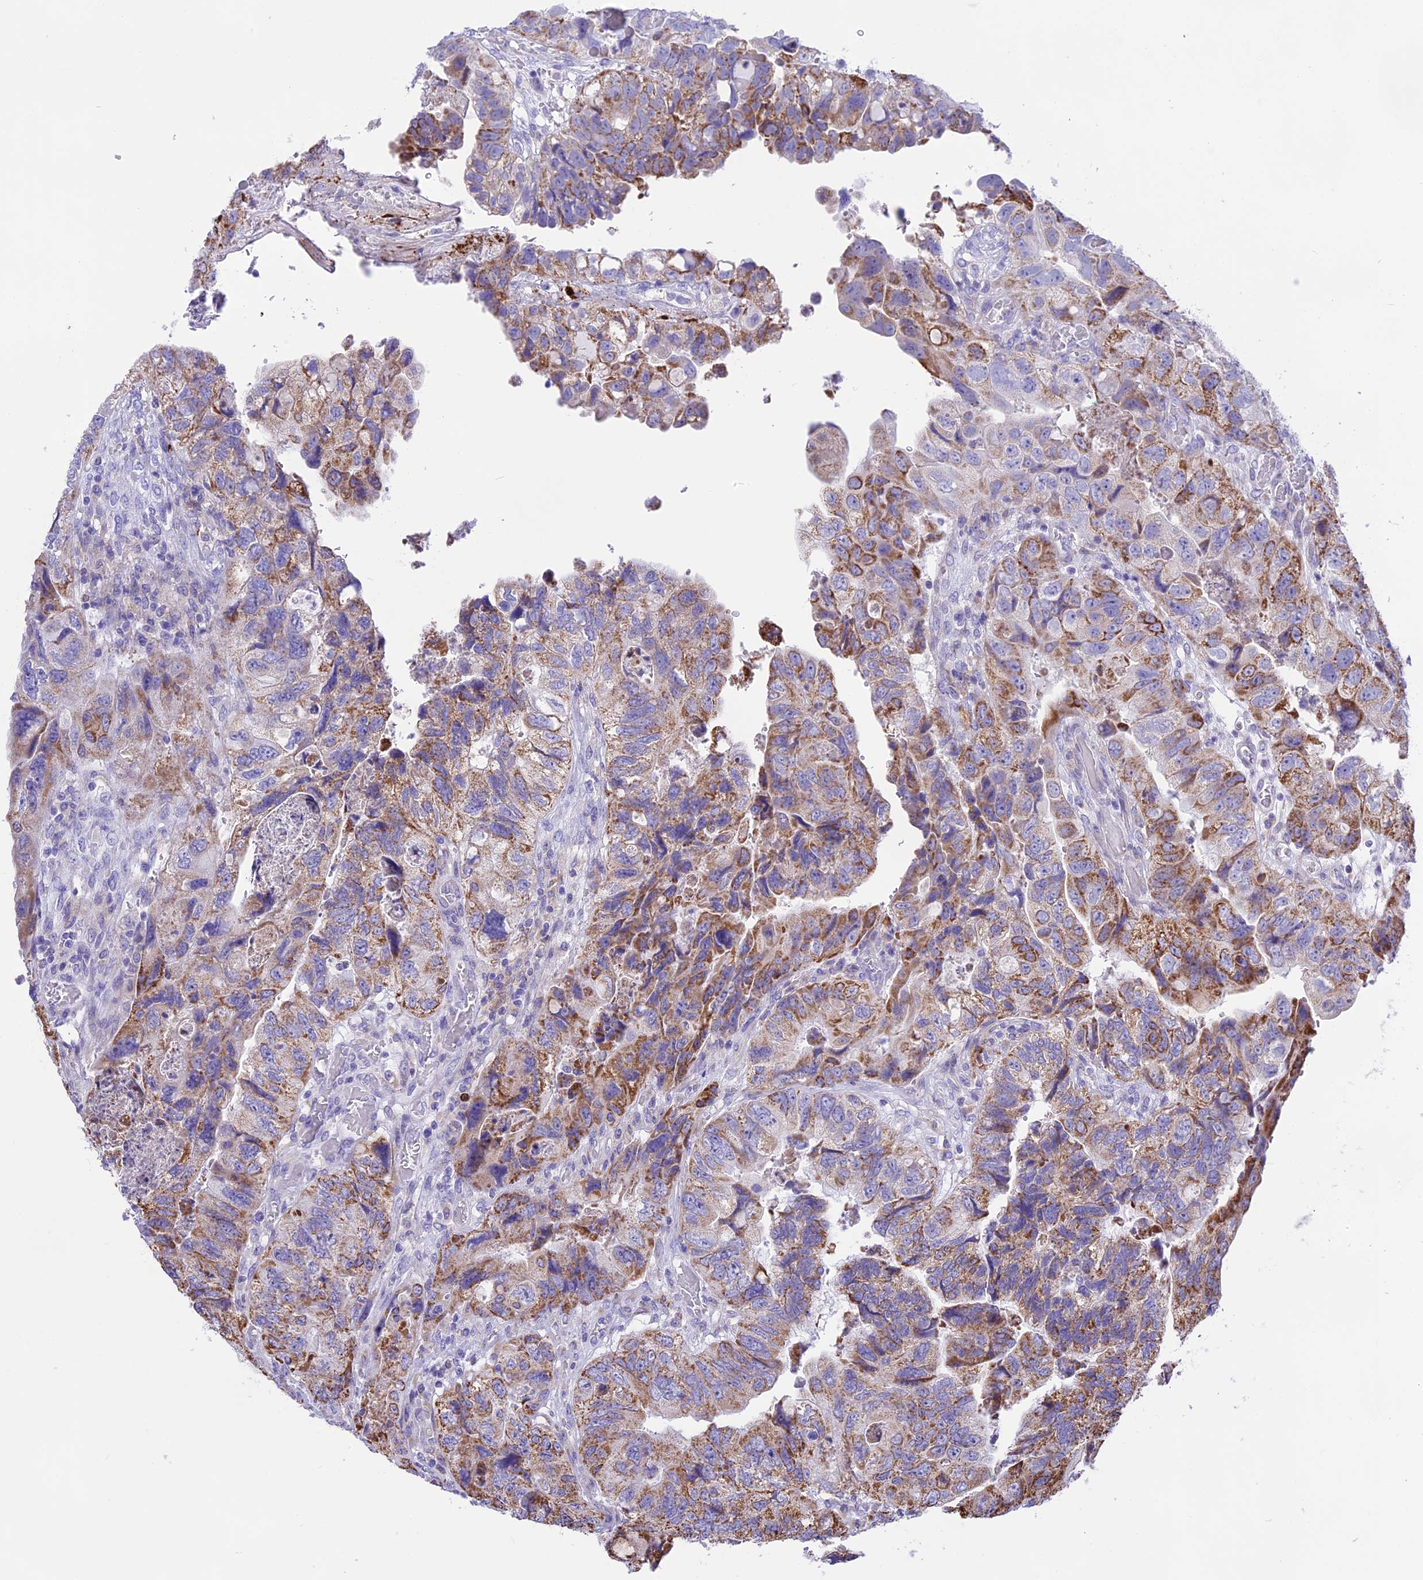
{"staining": {"intensity": "moderate", "quantity": "25%-75%", "location": "cytoplasmic/membranous"}, "tissue": "colorectal cancer", "cell_type": "Tumor cells", "image_type": "cancer", "snomed": [{"axis": "morphology", "description": "Adenocarcinoma, NOS"}, {"axis": "topography", "description": "Rectum"}], "caption": "About 25%-75% of tumor cells in colorectal cancer reveal moderate cytoplasmic/membranous protein expression as visualized by brown immunohistochemical staining.", "gene": "DOC2B", "patient": {"sex": "male", "age": 63}}